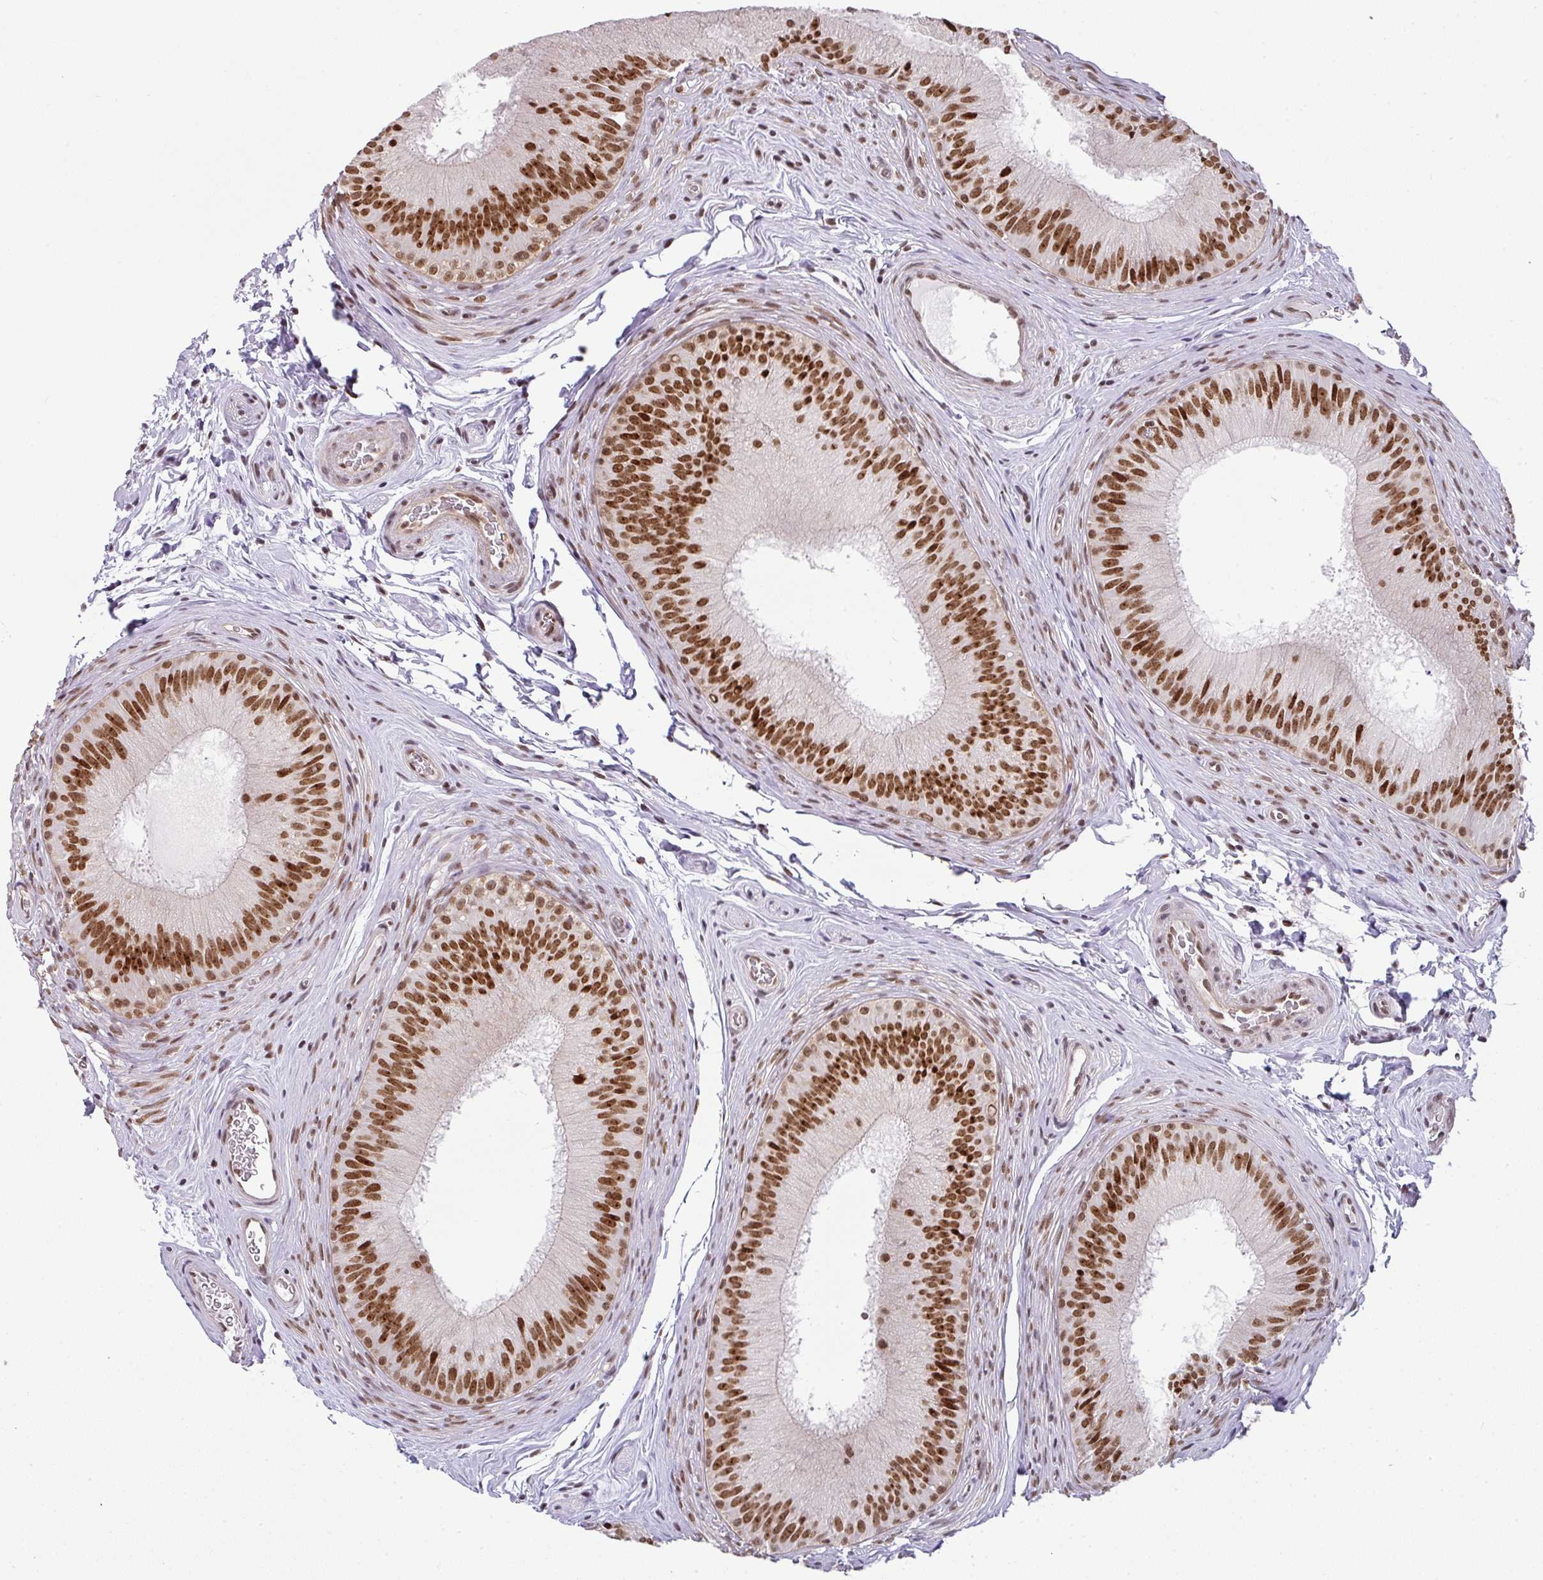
{"staining": {"intensity": "strong", "quantity": ">75%", "location": "nuclear"}, "tissue": "epididymis", "cell_type": "Glandular cells", "image_type": "normal", "snomed": [{"axis": "morphology", "description": "Normal tissue, NOS"}, {"axis": "topography", "description": "Epididymis"}], "caption": "Unremarkable epididymis displays strong nuclear expression in about >75% of glandular cells, visualized by immunohistochemistry.", "gene": "NCOA5", "patient": {"sex": "male", "age": 24}}